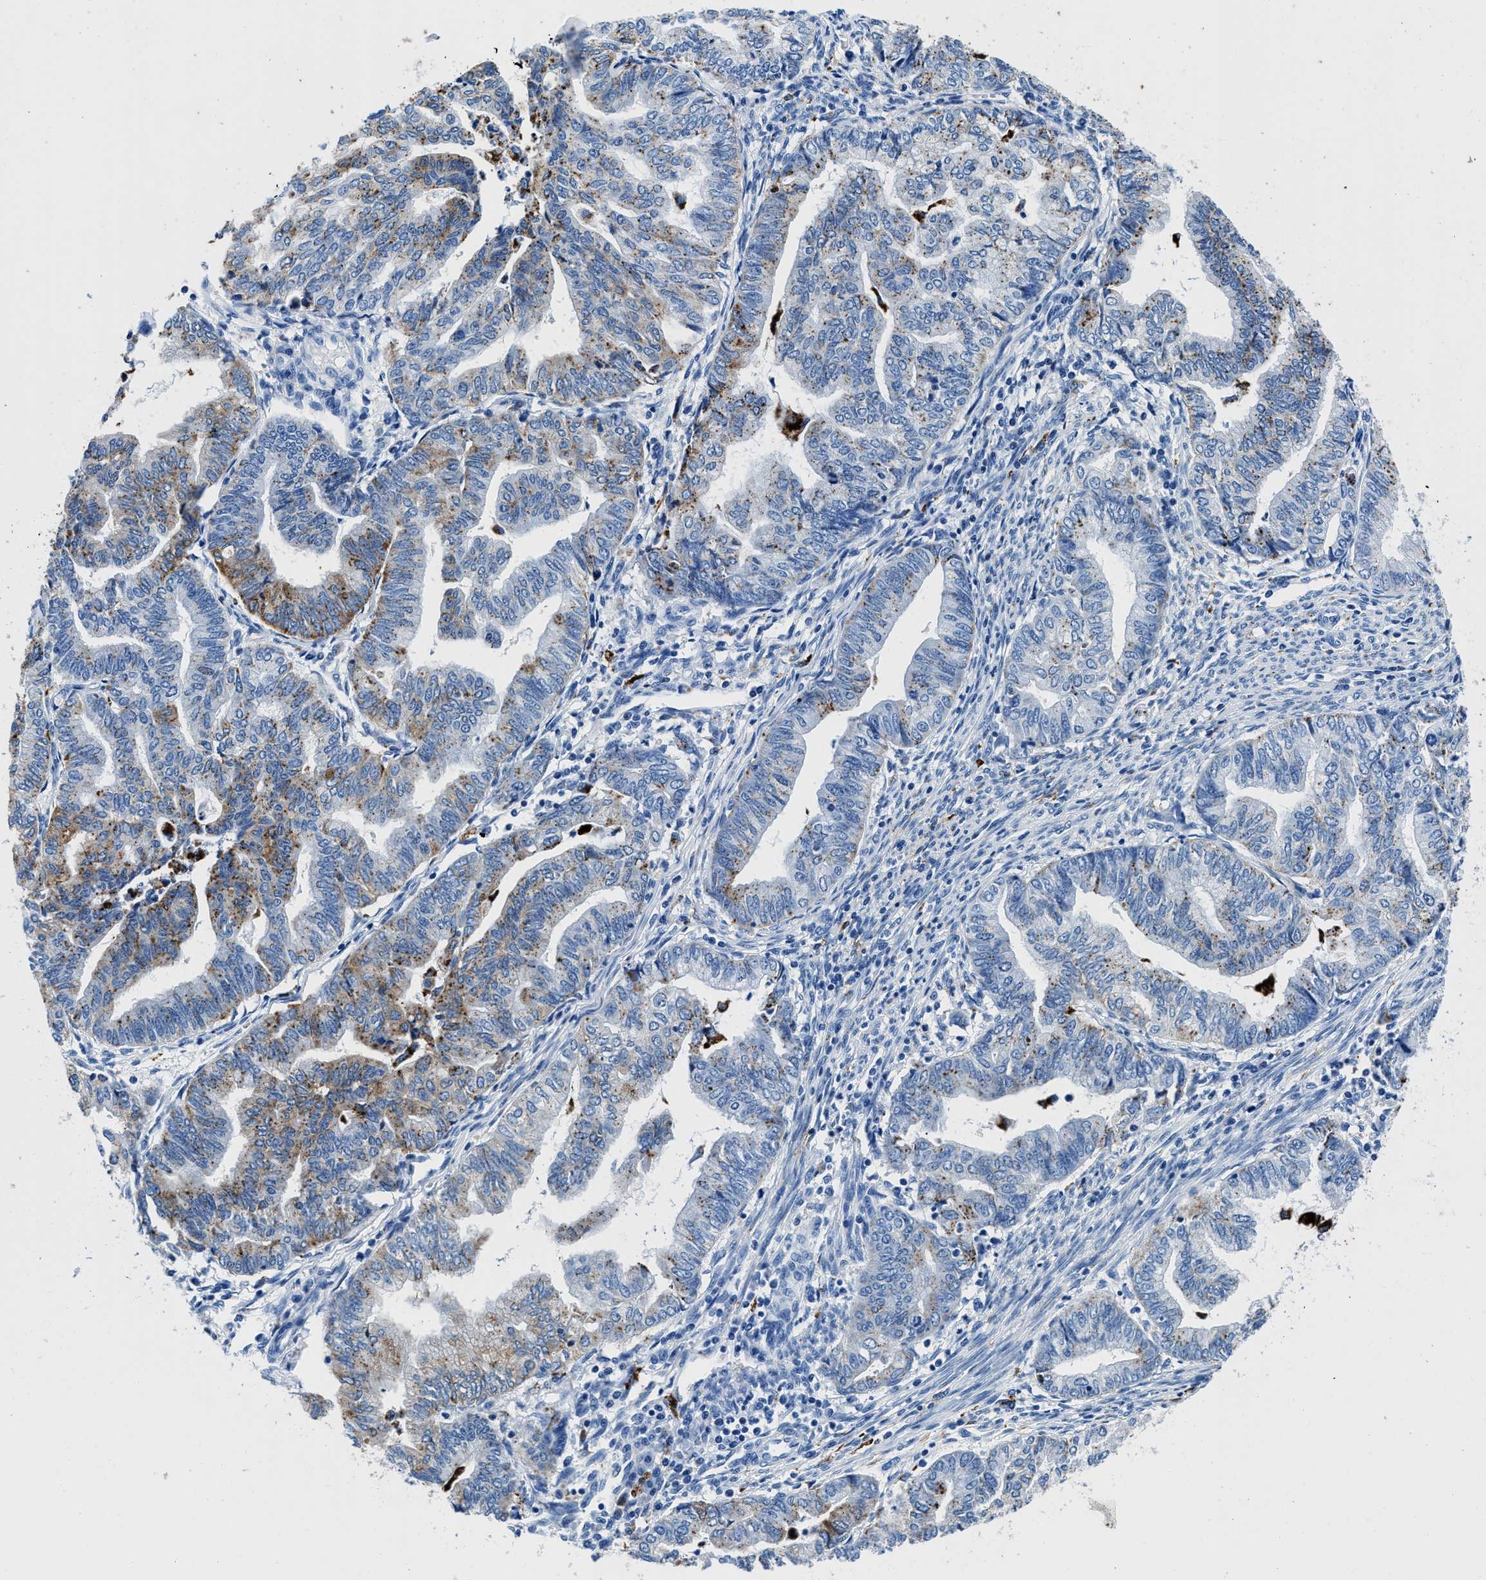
{"staining": {"intensity": "weak", "quantity": "25%-75%", "location": "cytoplasmic/membranous"}, "tissue": "endometrial cancer", "cell_type": "Tumor cells", "image_type": "cancer", "snomed": [{"axis": "morphology", "description": "Adenocarcinoma, NOS"}, {"axis": "topography", "description": "Endometrium"}], "caption": "Immunohistochemical staining of human adenocarcinoma (endometrial) exhibits low levels of weak cytoplasmic/membranous expression in about 25%-75% of tumor cells.", "gene": "OR14K1", "patient": {"sex": "female", "age": 79}}